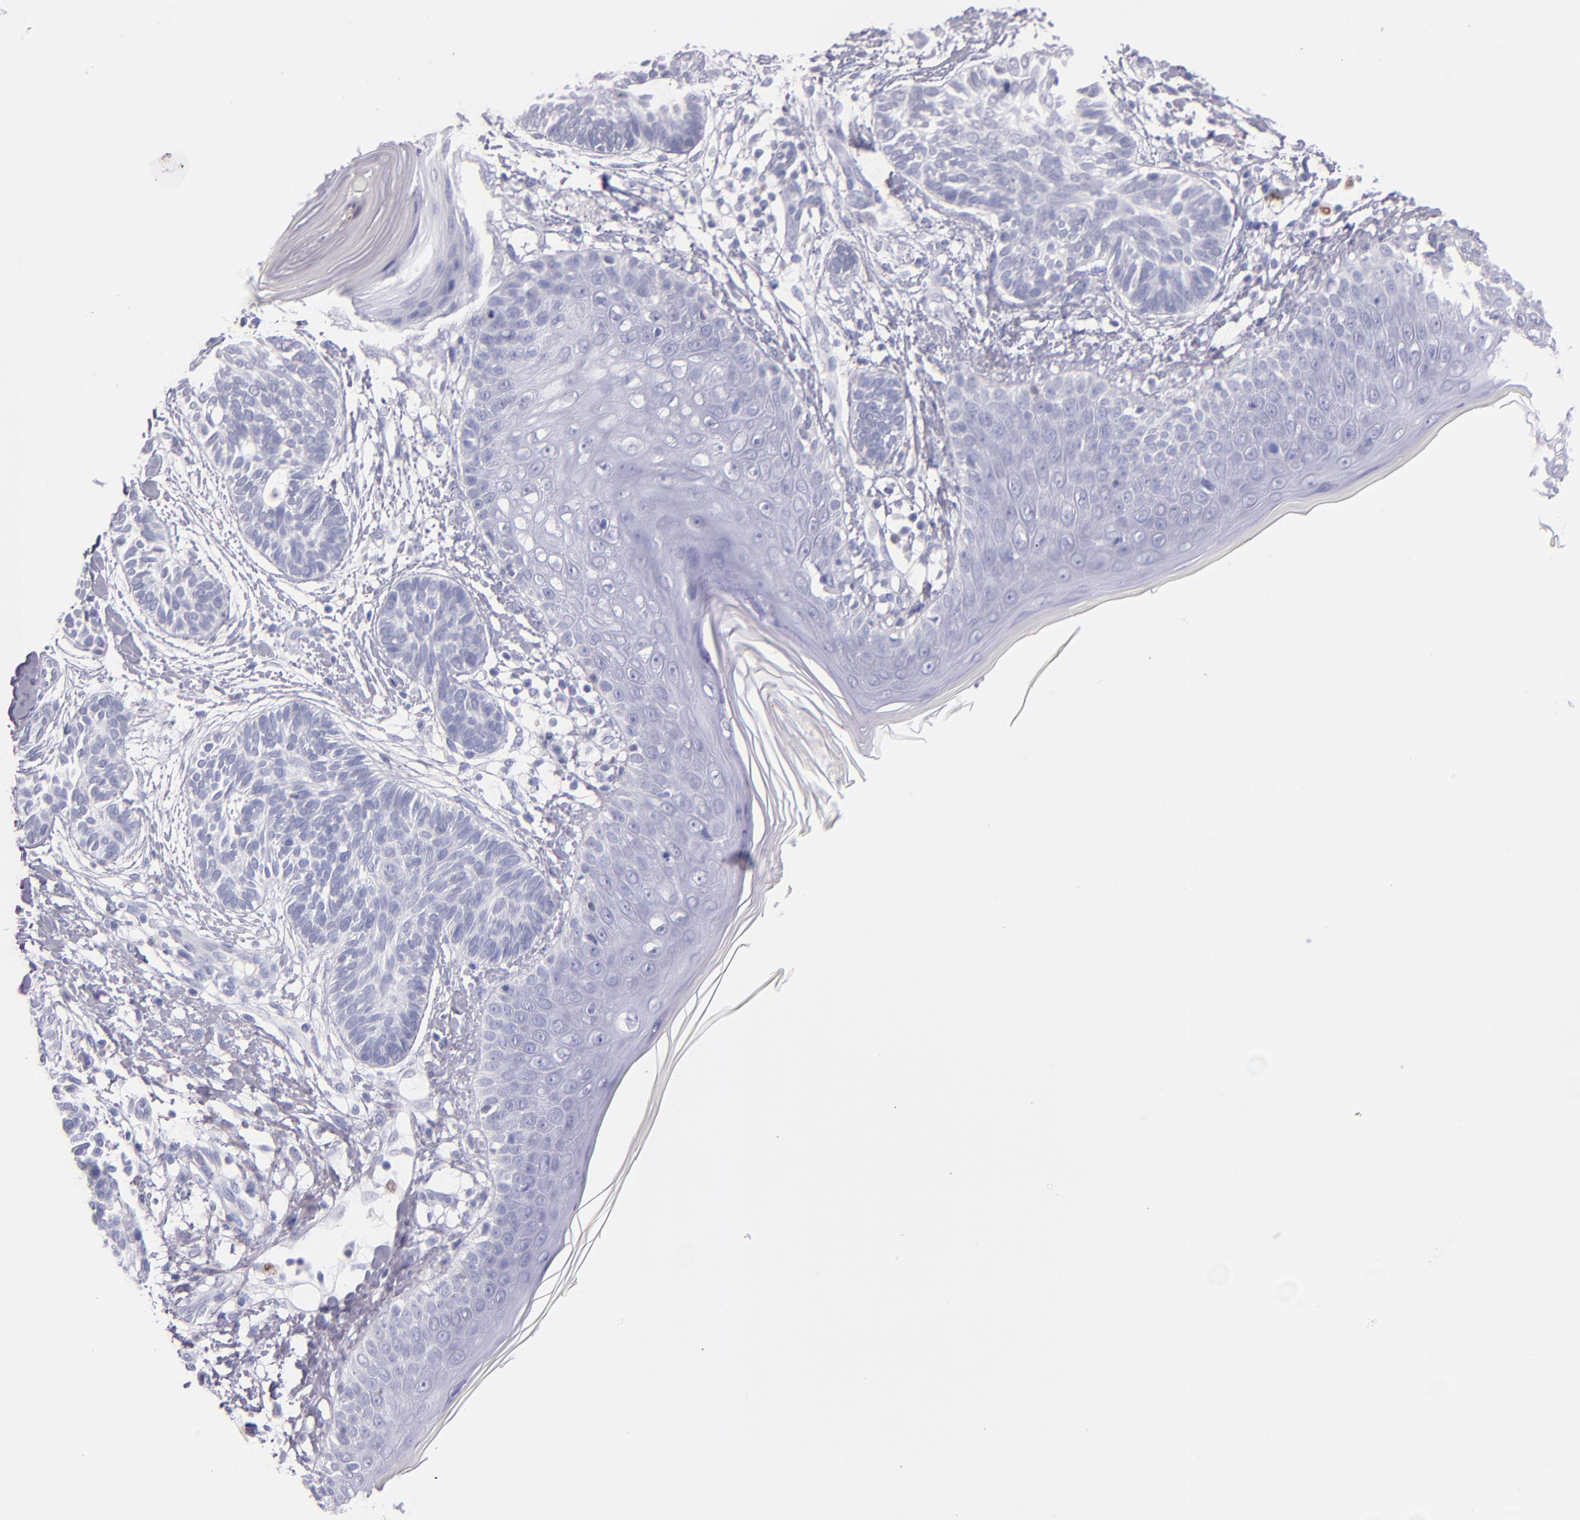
{"staining": {"intensity": "negative", "quantity": "none", "location": "none"}, "tissue": "skin cancer", "cell_type": "Tumor cells", "image_type": "cancer", "snomed": [{"axis": "morphology", "description": "Normal tissue, NOS"}, {"axis": "morphology", "description": "Basal cell carcinoma"}, {"axis": "topography", "description": "Skin"}], "caption": "This image is of skin cancer stained with immunohistochemistry (IHC) to label a protein in brown with the nuclei are counter-stained blue. There is no expression in tumor cells.", "gene": "IRF4", "patient": {"sex": "male", "age": 63}}